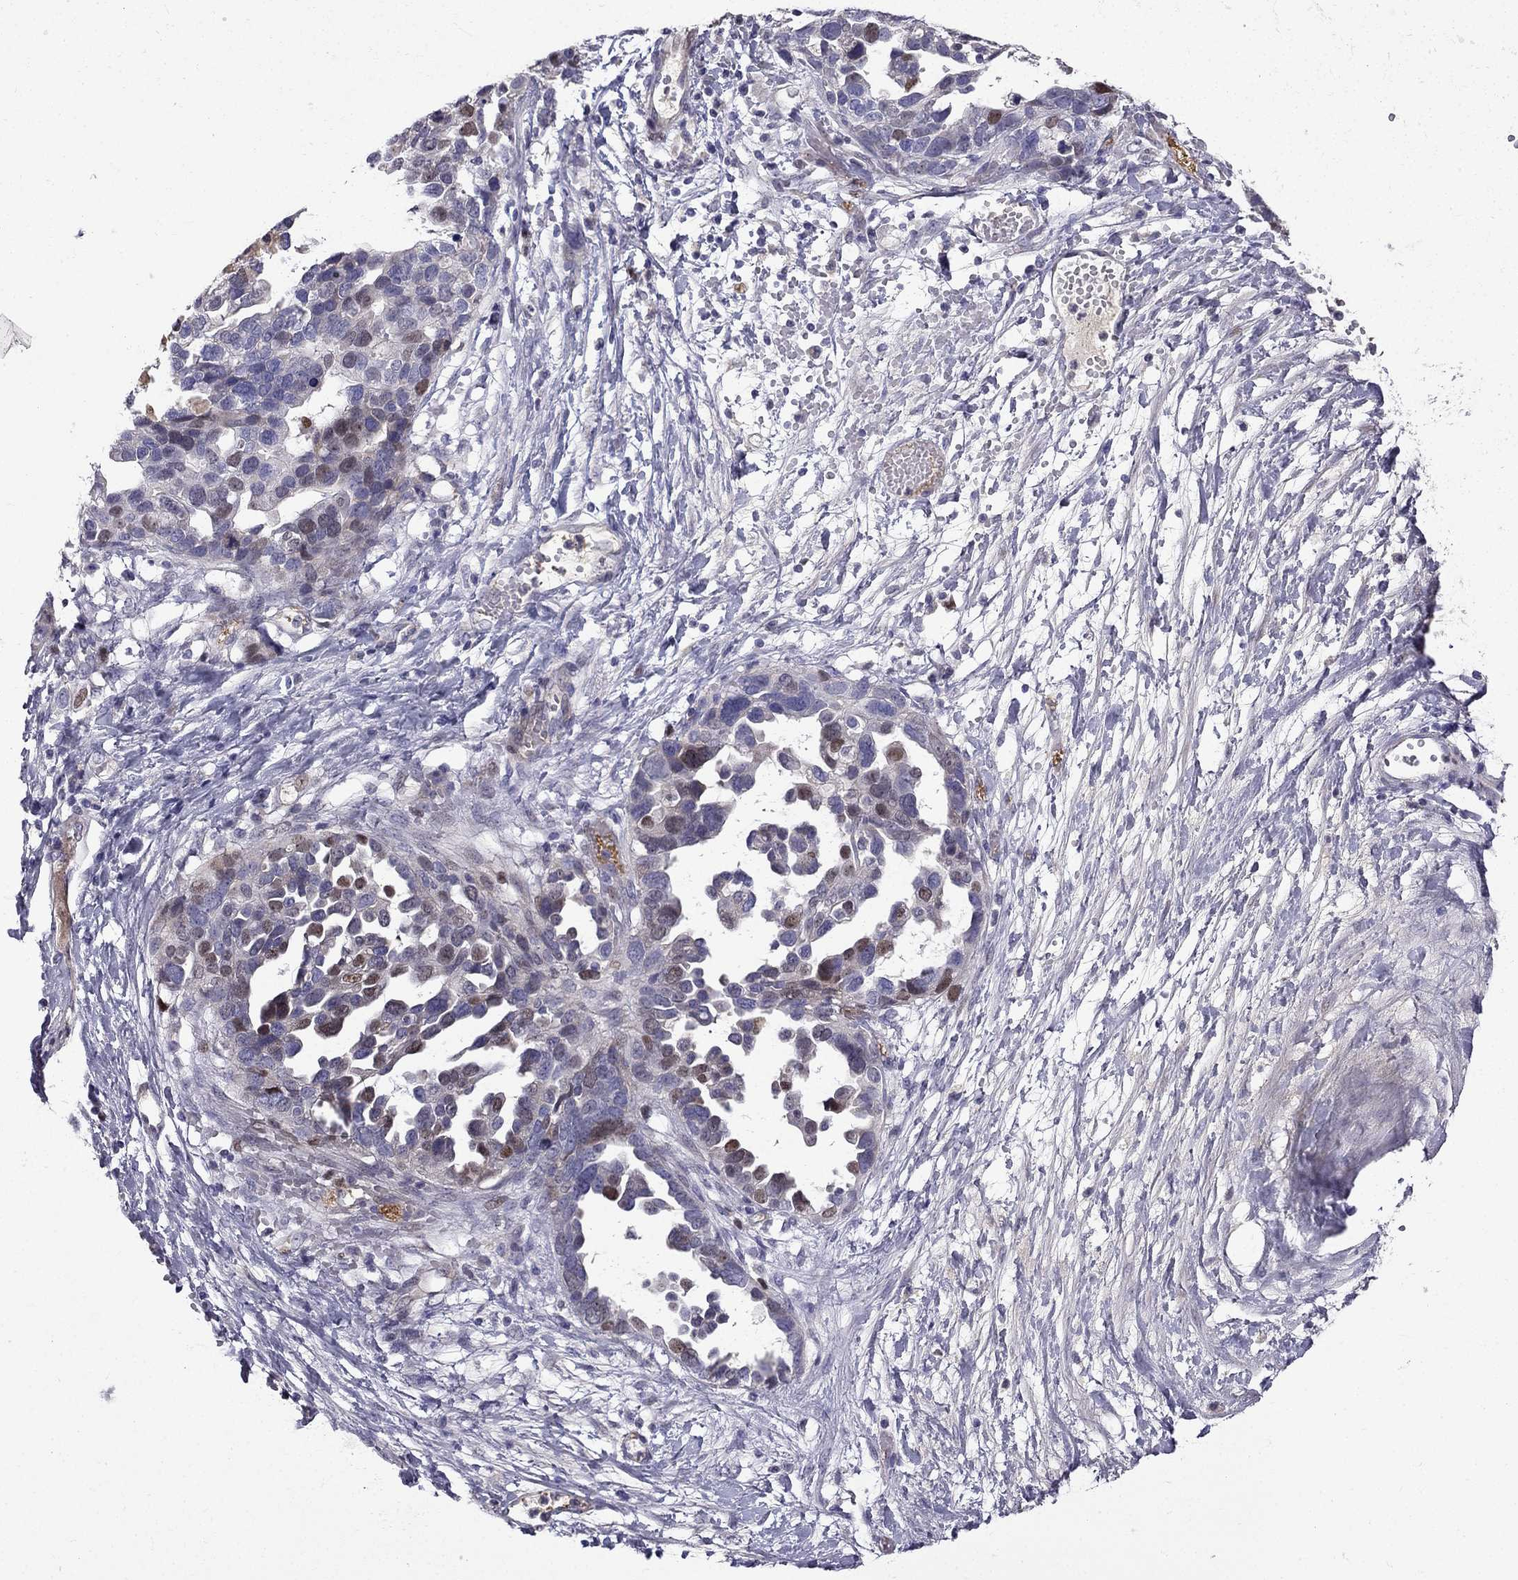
{"staining": {"intensity": "moderate", "quantity": "<25%", "location": "nuclear"}, "tissue": "ovarian cancer", "cell_type": "Tumor cells", "image_type": "cancer", "snomed": [{"axis": "morphology", "description": "Cystadenocarcinoma, serous, NOS"}, {"axis": "topography", "description": "Ovary"}], "caption": "Brown immunohistochemical staining in ovarian cancer demonstrates moderate nuclear positivity in about <25% of tumor cells.", "gene": "UHRF1", "patient": {"sex": "female", "age": 54}}